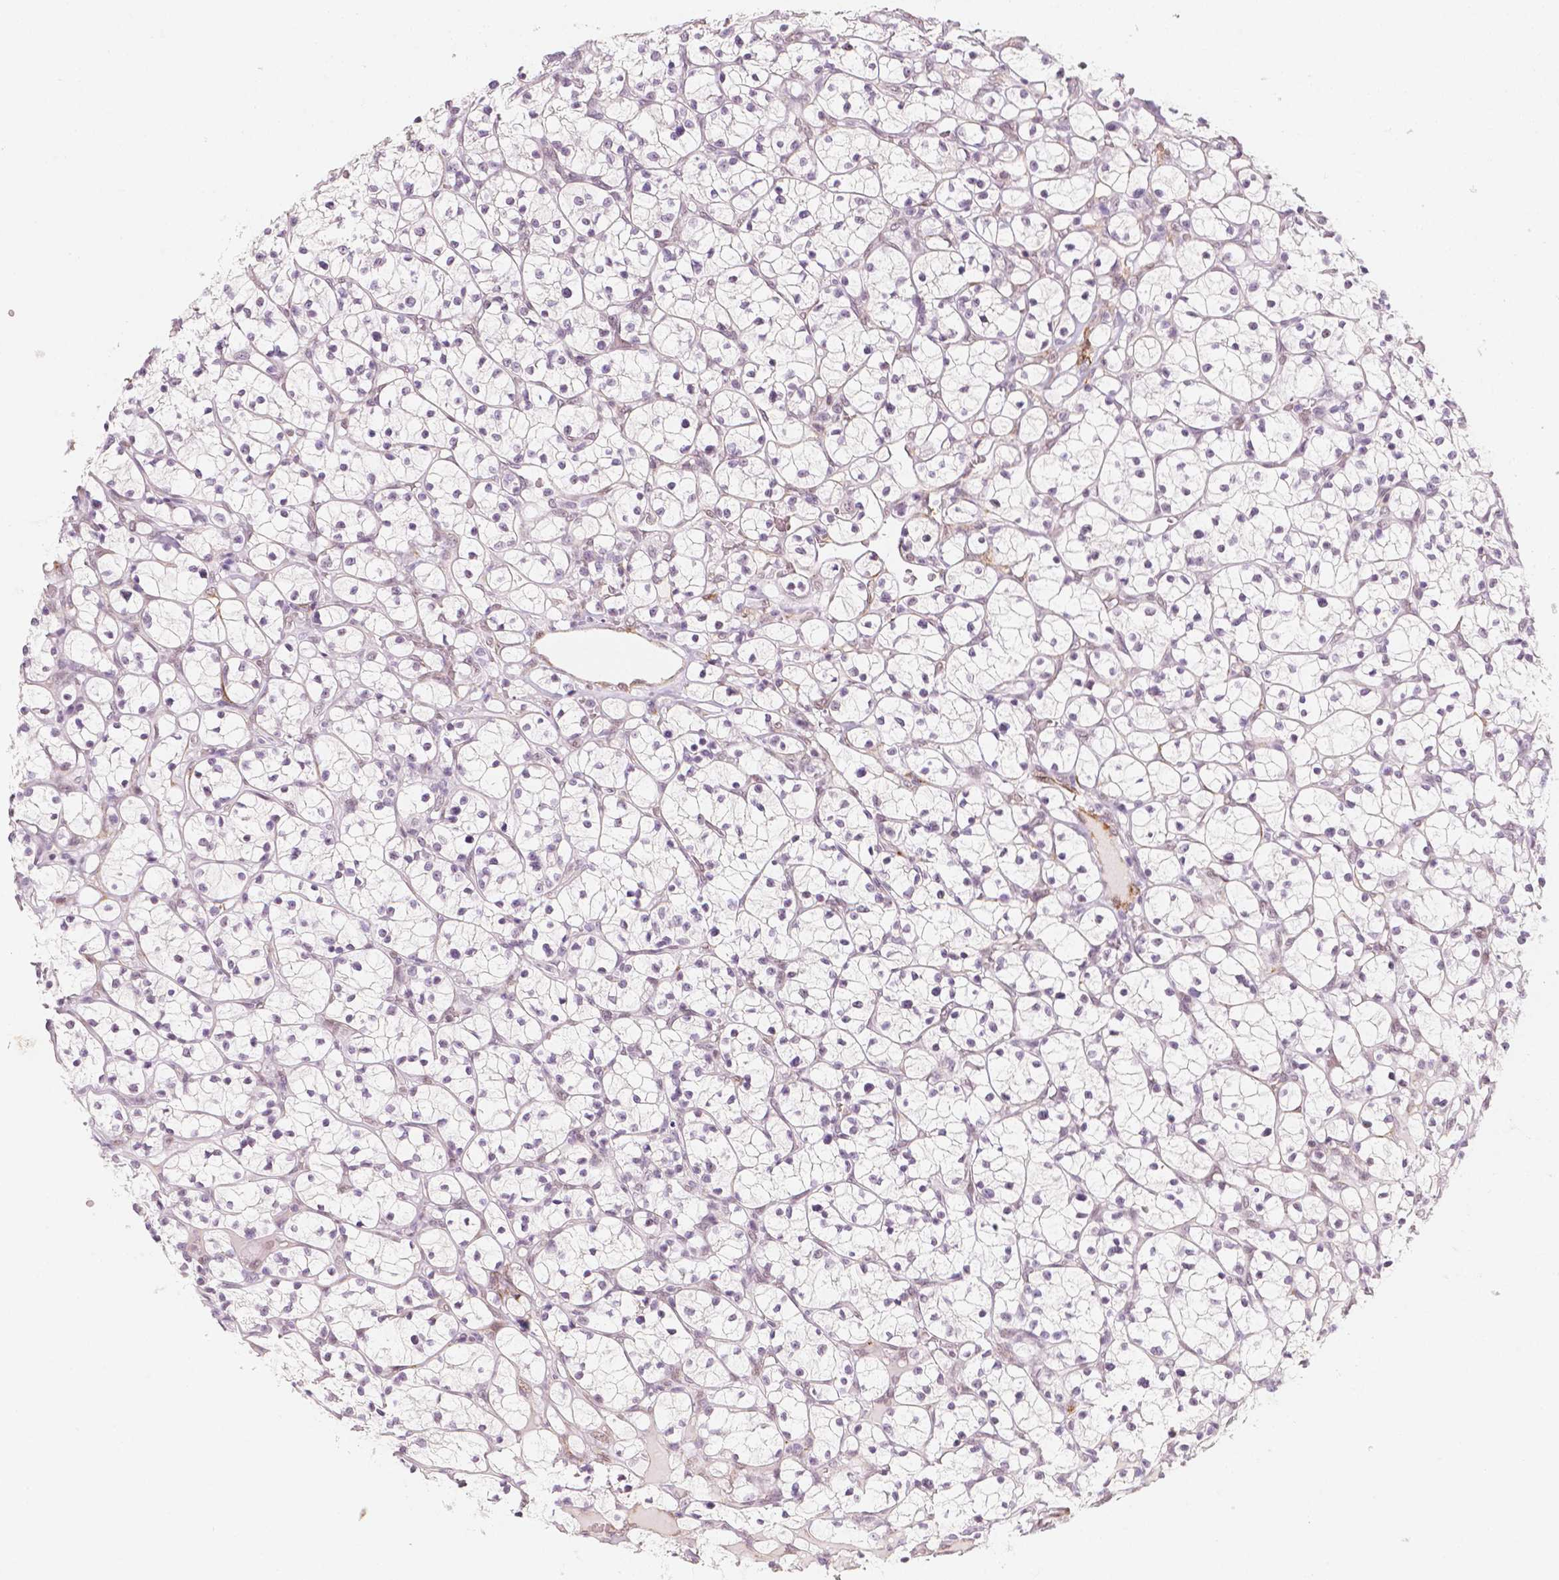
{"staining": {"intensity": "negative", "quantity": "none", "location": "none"}, "tissue": "renal cancer", "cell_type": "Tumor cells", "image_type": "cancer", "snomed": [{"axis": "morphology", "description": "Adenocarcinoma, NOS"}, {"axis": "topography", "description": "Kidney"}], "caption": "The immunohistochemistry (IHC) histopathology image has no significant expression in tumor cells of adenocarcinoma (renal) tissue.", "gene": "KDM5B", "patient": {"sex": "female", "age": 64}}